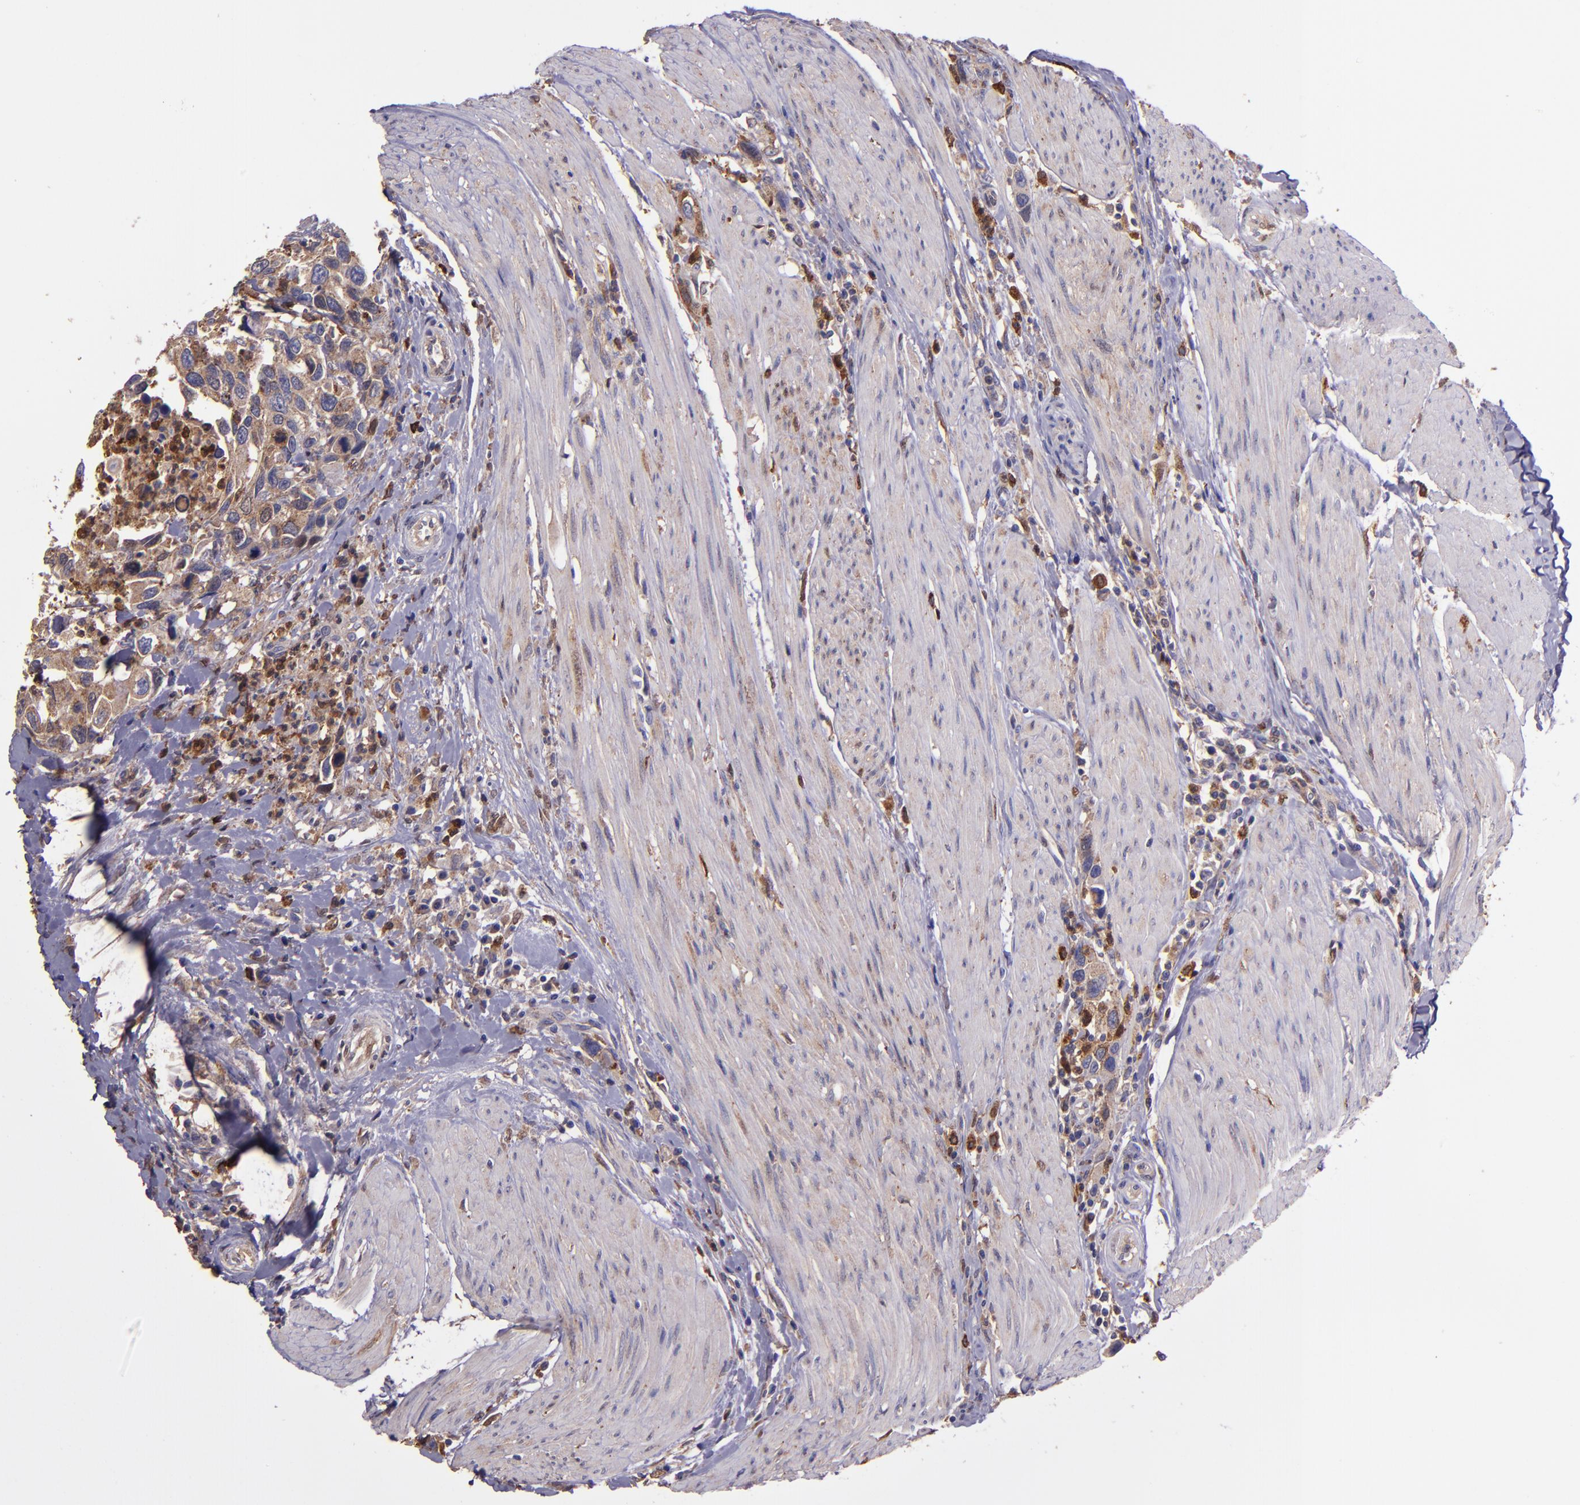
{"staining": {"intensity": "moderate", "quantity": ">75%", "location": "cytoplasmic/membranous"}, "tissue": "urothelial cancer", "cell_type": "Tumor cells", "image_type": "cancer", "snomed": [{"axis": "morphology", "description": "Urothelial carcinoma, High grade"}, {"axis": "topography", "description": "Urinary bladder"}], "caption": "Protein staining by immunohistochemistry exhibits moderate cytoplasmic/membranous expression in about >75% of tumor cells in urothelial cancer. (DAB (3,3'-diaminobenzidine) = brown stain, brightfield microscopy at high magnification).", "gene": "WASHC1", "patient": {"sex": "male", "age": 66}}